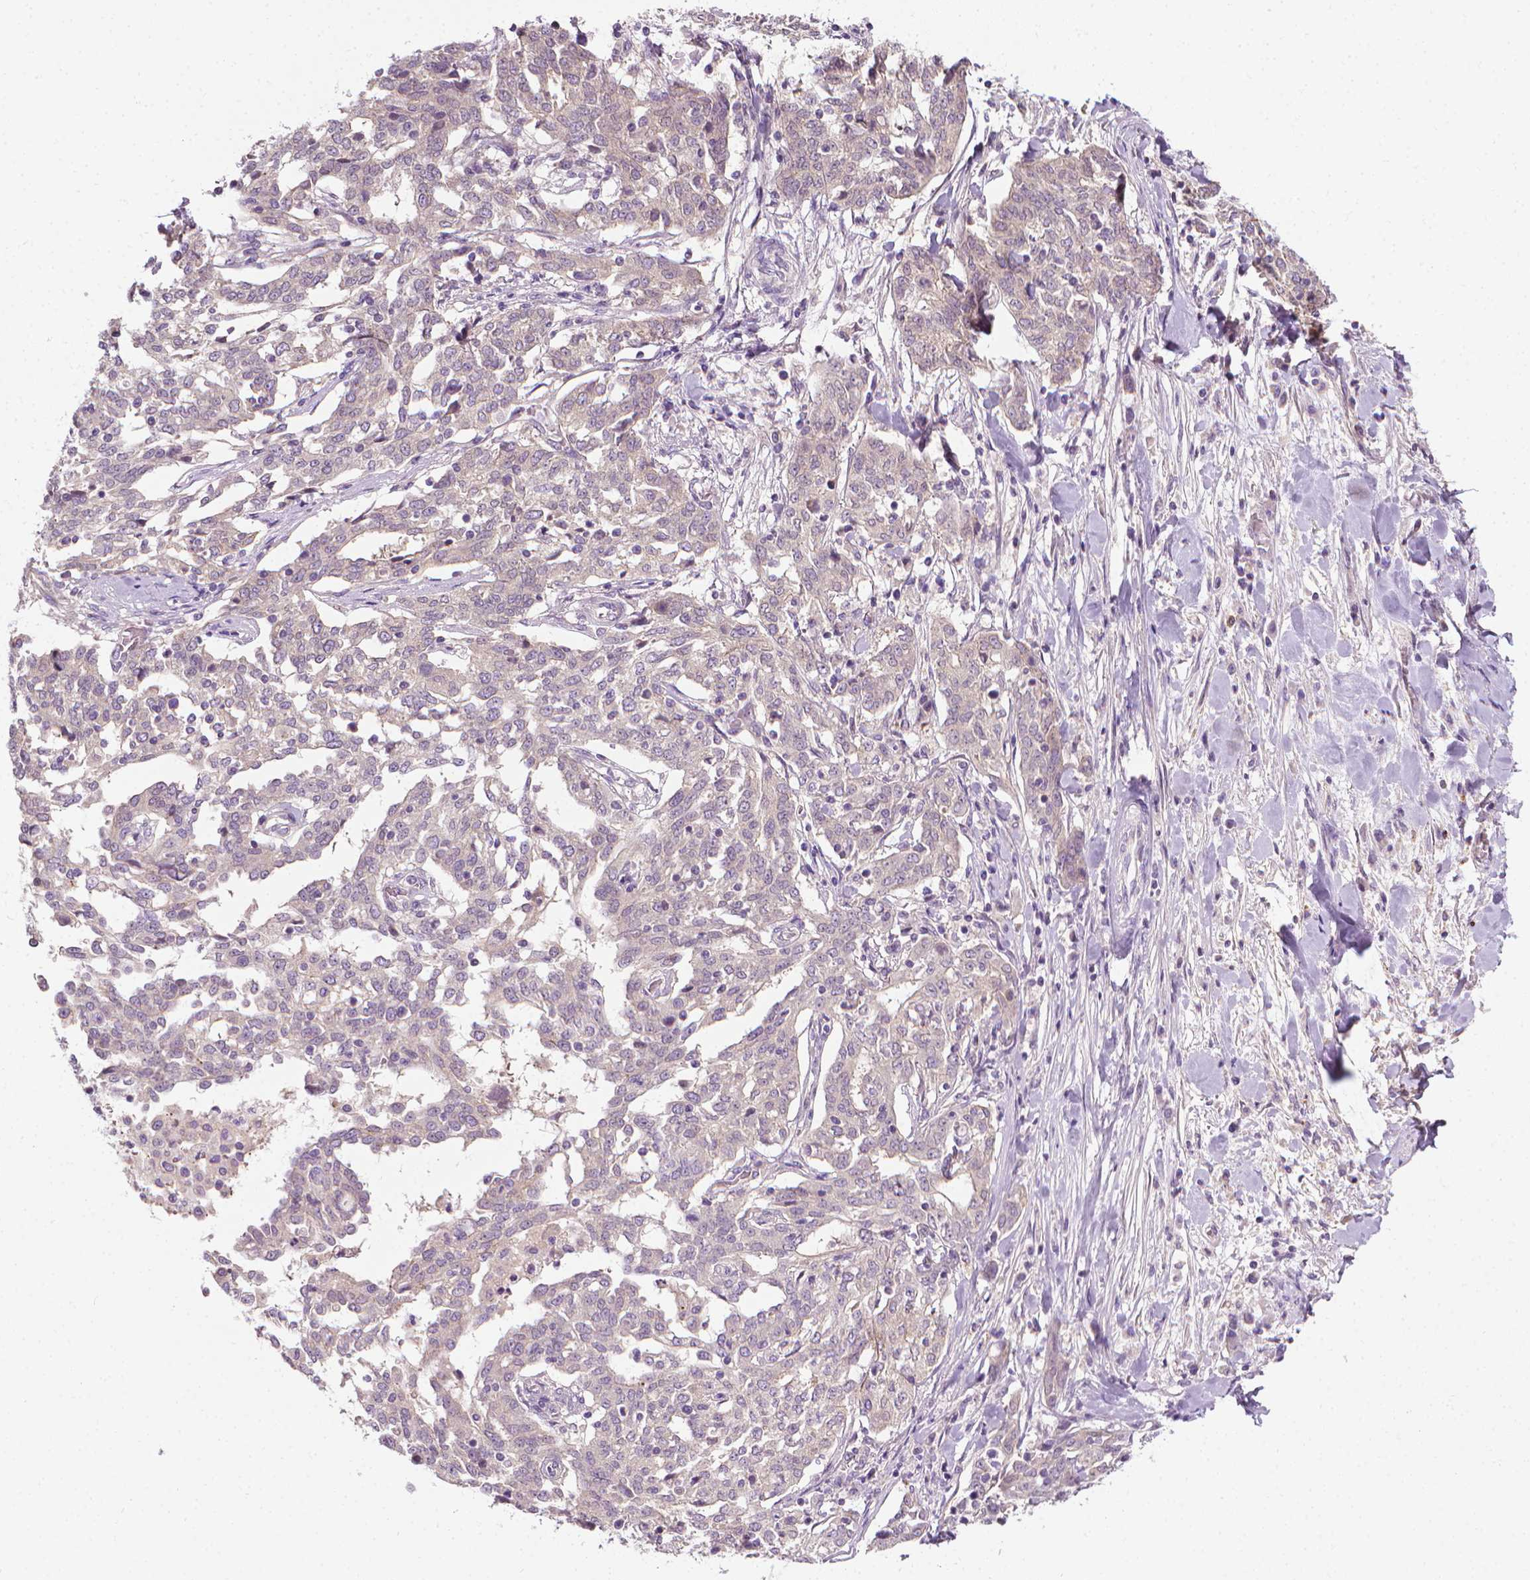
{"staining": {"intensity": "negative", "quantity": "none", "location": "none"}, "tissue": "ovarian cancer", "cell_type": "Tumor cells", "image_type": "cancer", "snomed": [{"axis": "morphology", "description": "Cystadenocarcinoma, serous, NOS"}, {"axis": "topography", "description": "Ovary"}], "caption": "Immunohistochemistry (IHC) image of human ovarian serous cystadenocarcinoma stained for a protein (brown), which exhibits no staining in tumor cells. (DAB (3,3'-diaminobenzidine) IHC with hematoxylin counter stain).", "gene": "MCOLN3", "patient": {"sex": "female", "age": 67}}